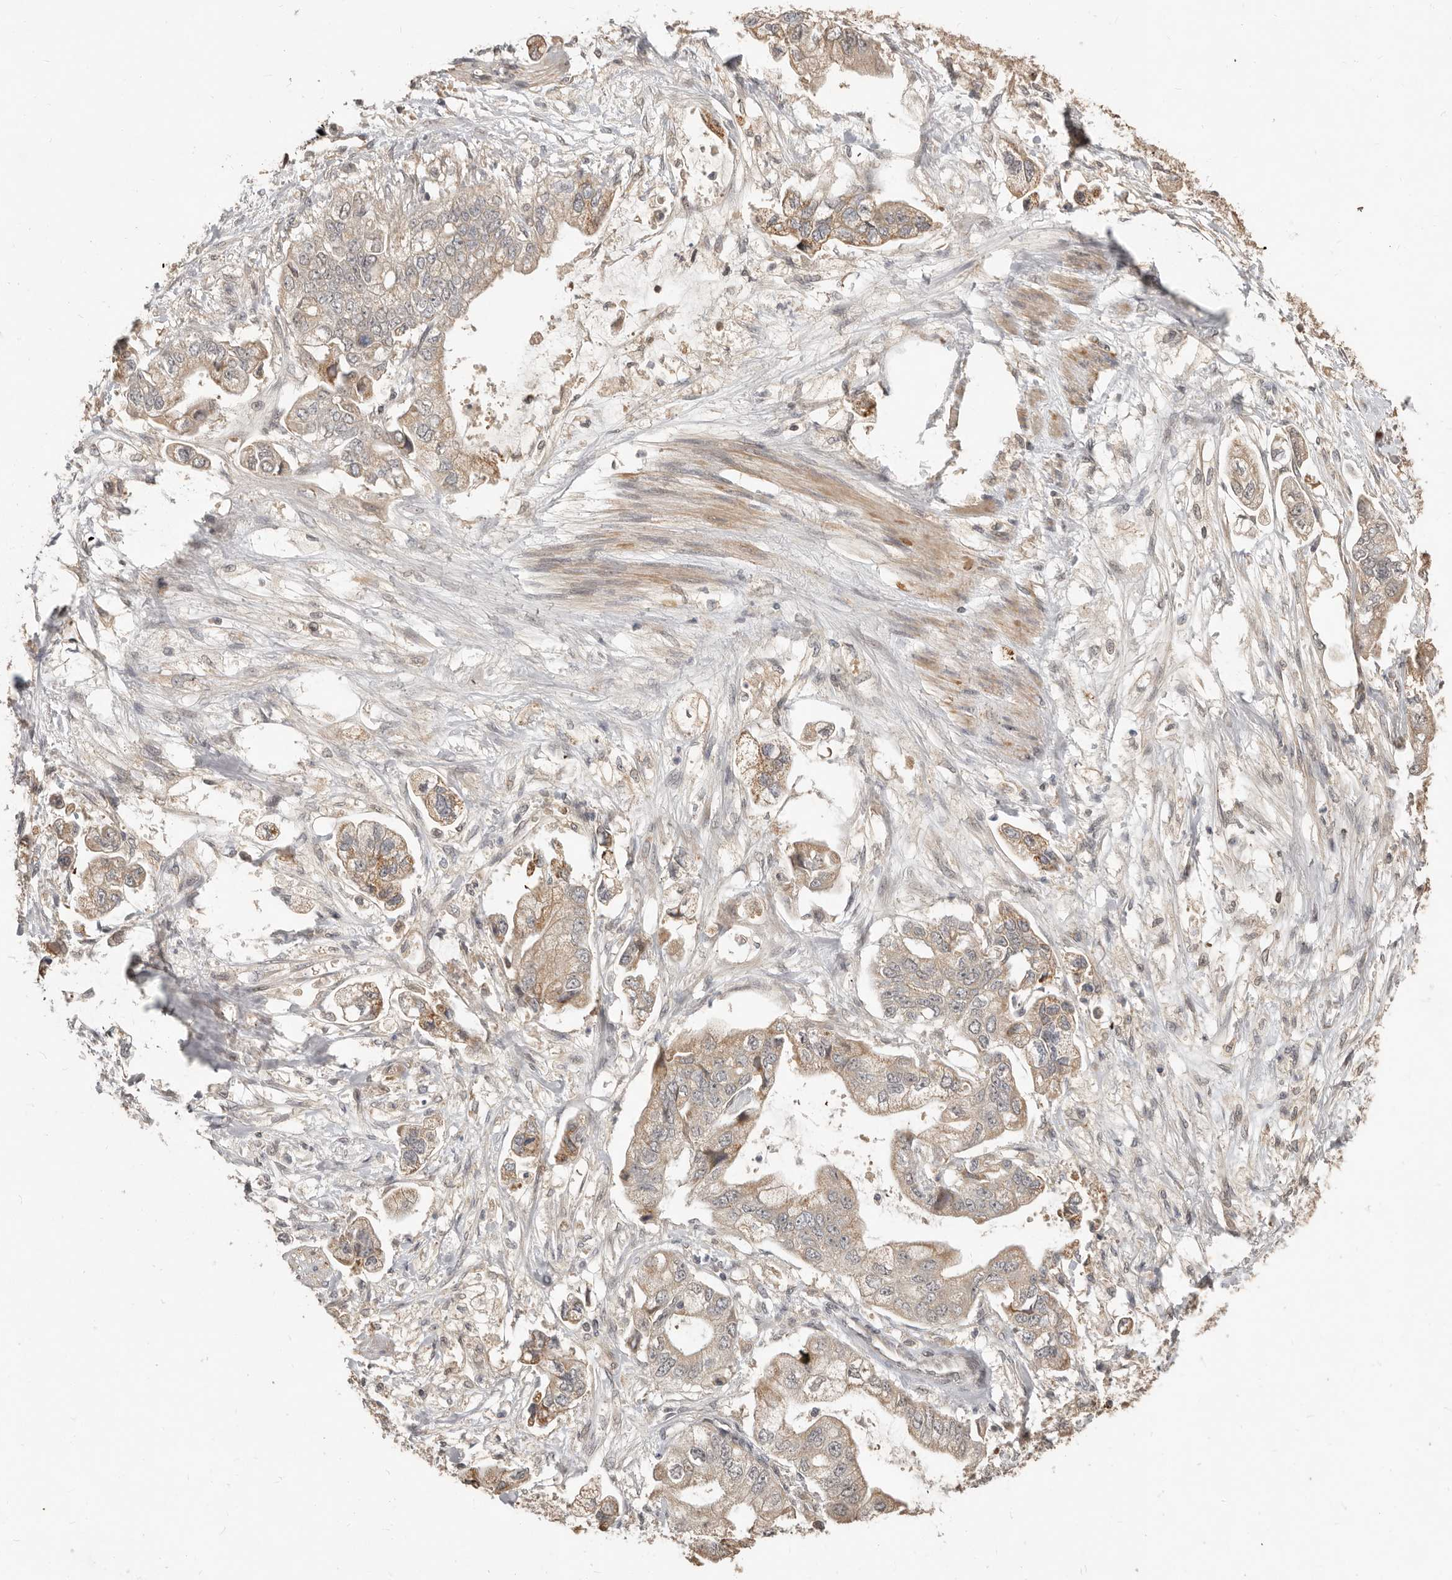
{"staining": {"intensity": "moderate", "quantity": ">75%", "location": "cytoplasmic/membranous"}, "tissue": "stomach cancer", "cell_type": "Tumor cells", "image_type": "cancer", "snomed": [{"axis": "morphology", "description": "Adenocarcinoma, NOS"}, {"axis": "topography", "description": "Stomach"}], "caption": "Human stomach adenocarcinoma stained with a protein marker displays moderate staining in tumor cells.", "gene": "MTFR2", "patient": {"sex": "male", "age": 62}}